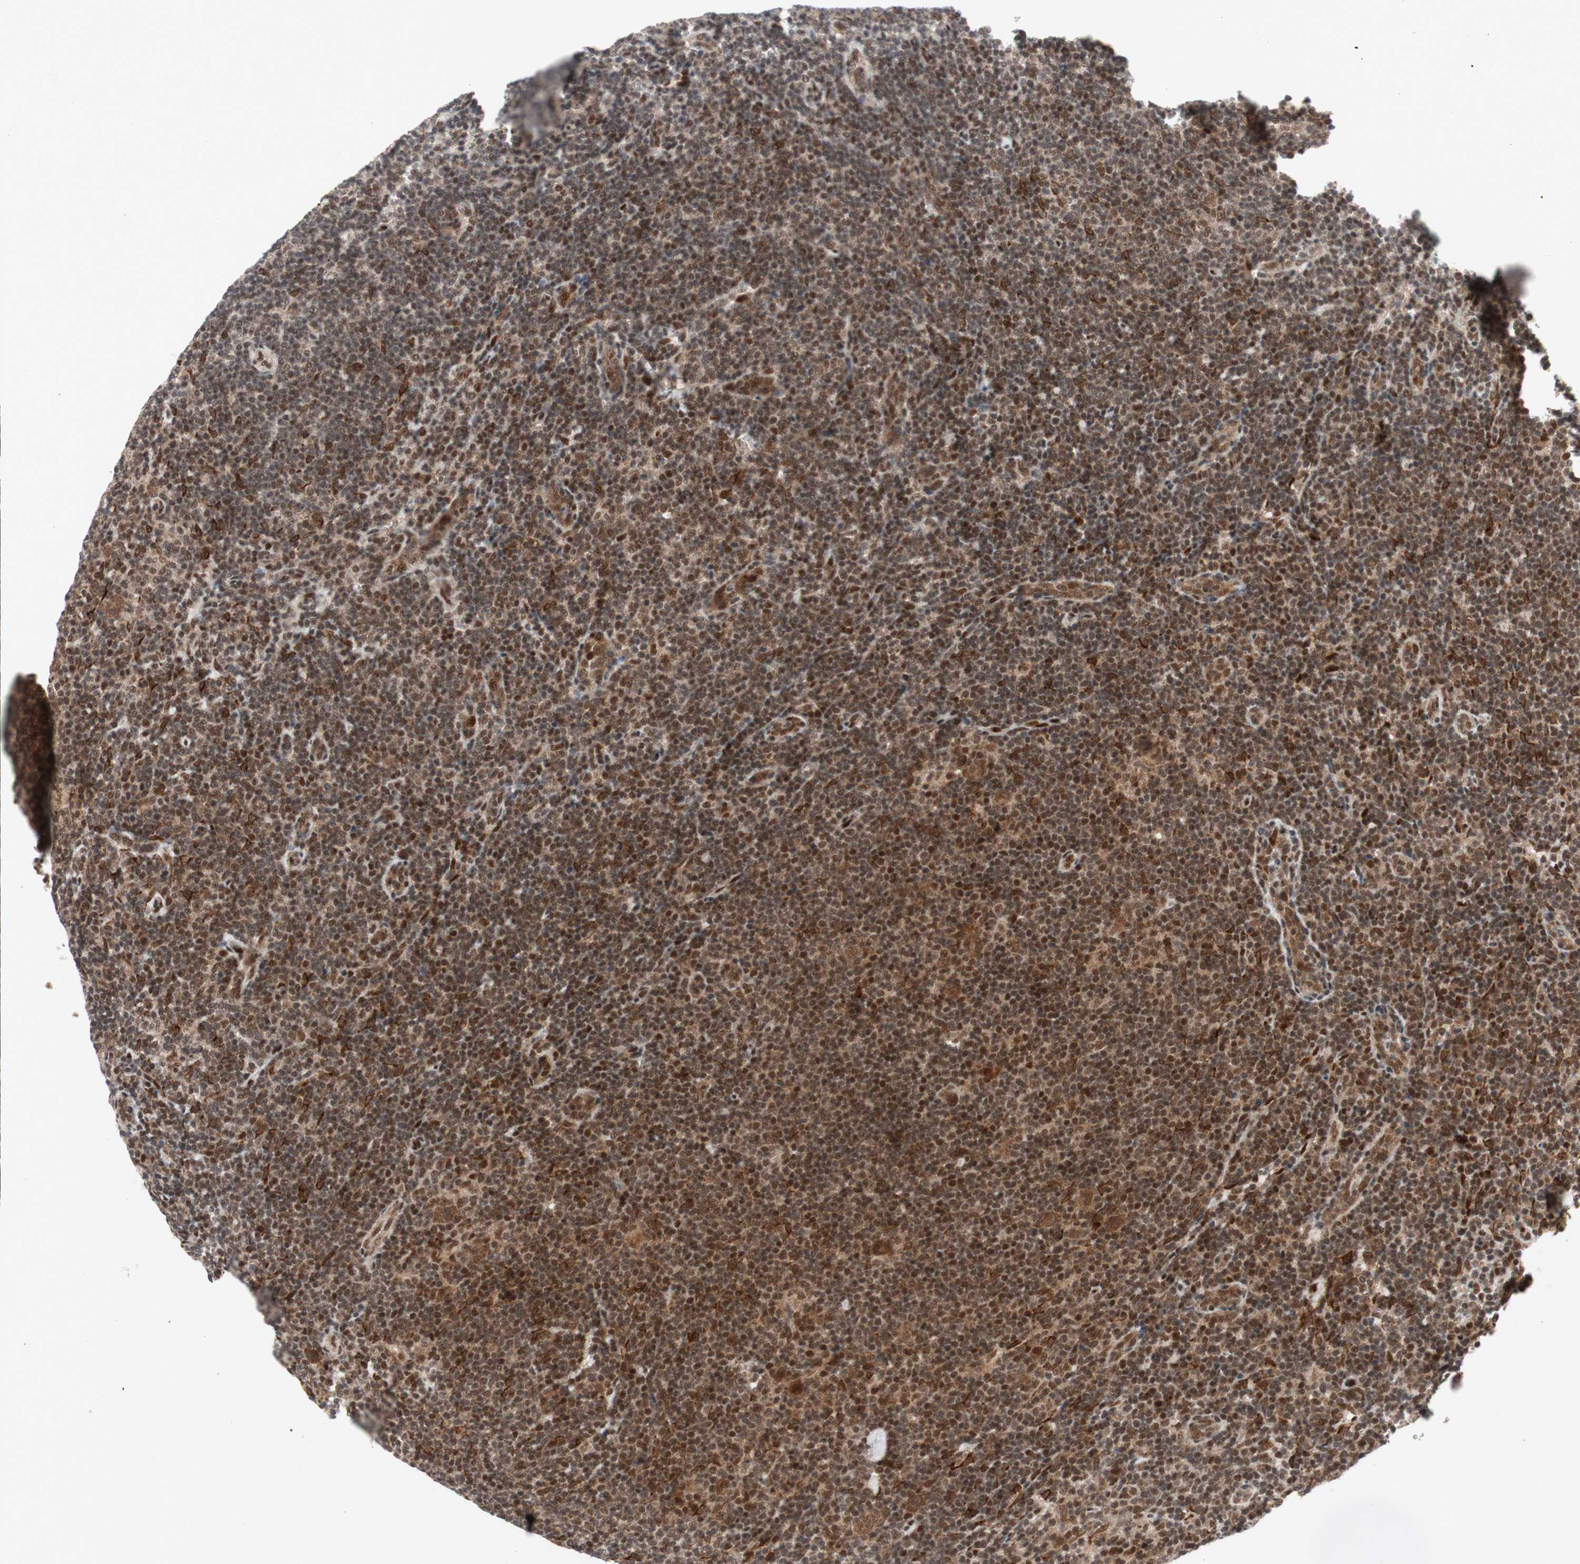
{"staining": {"intensity": "strong", "quantity": ">75%", "location": "nuclear"}, "tissue": "lymphoma", "cell_type": "Tumor cells", "image_type": "cancer", "snomed": [{"axis": "morphology", "description": "Hodgkin's disease, NOS"}, {"axis": "topography", "description": "Lymph node"}], "caption": "Immunohistochemistry micrograph of neoplastic tissue: lymphoma stained using immunohistochemistry demonstrates high levels of strong protein expression localized specifically in the nuclear of tumor cells, appearing as a nuclear brown color.", "gene": "TCF12", "patient": {"sex": "female", "age": 57}}